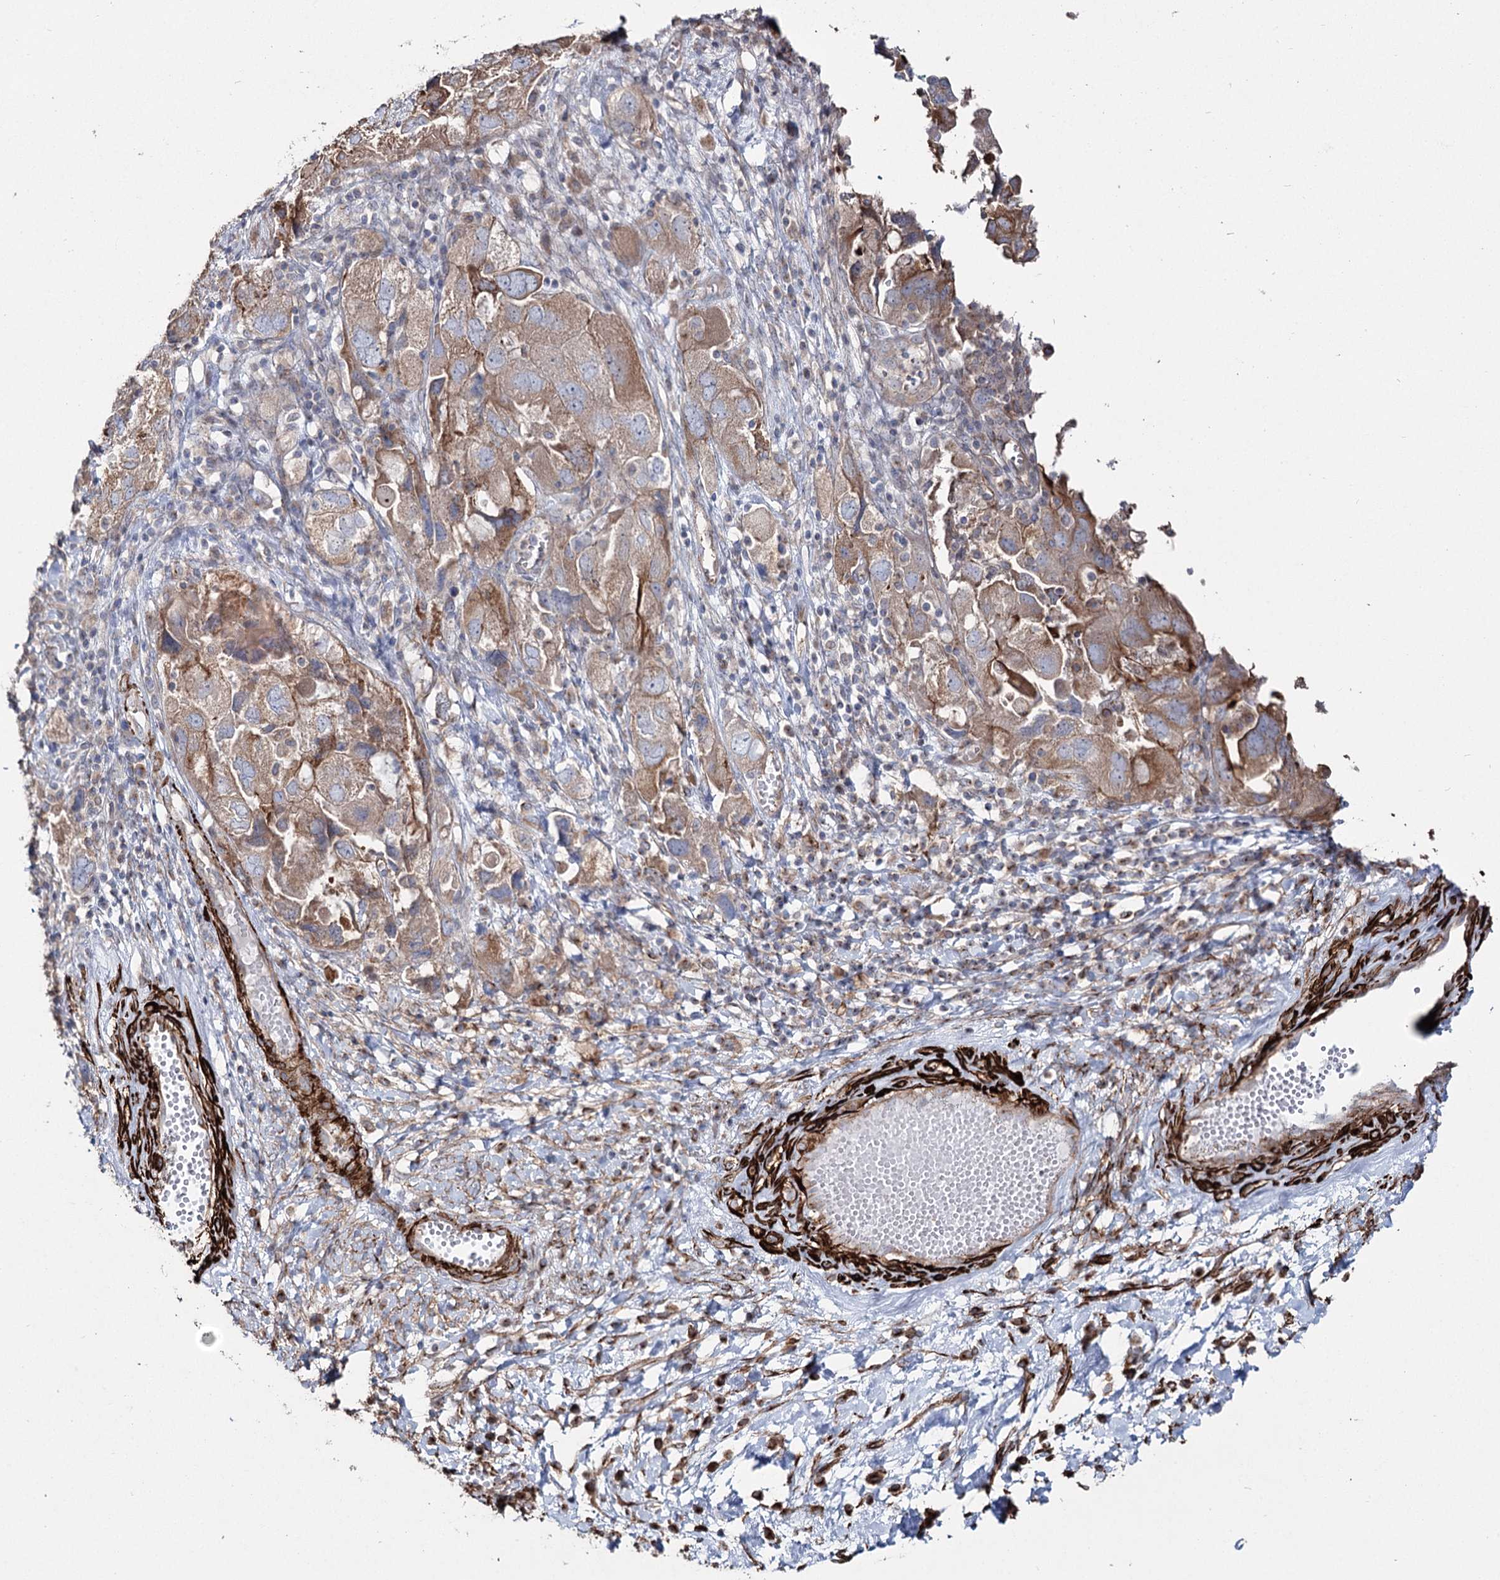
{"staining": {"intensity": "weak", "quantity": ">75%", "location": "cytoplasmic/membranous"}, "tissue": "ovarian cancer", "cell_type": "Tumor cells", "image_type": "cancer", "snomed": [{"axis": "morphology", "description": "Carcinoma, NOS"}, {"axis": "morphology", "description": "Cystadenocarcinoma, serous, NOS"}, {"axis": "topography", "description": "Ovary"}], "caption": "Protein expression analysis of human ovarian serous cystadenocarcinoma reveals weak cytoplasmic/membranous expression in about >75% of tumor cells.", "gene": "SUMF1", "patient": {"sex": "female", "age": 69}}